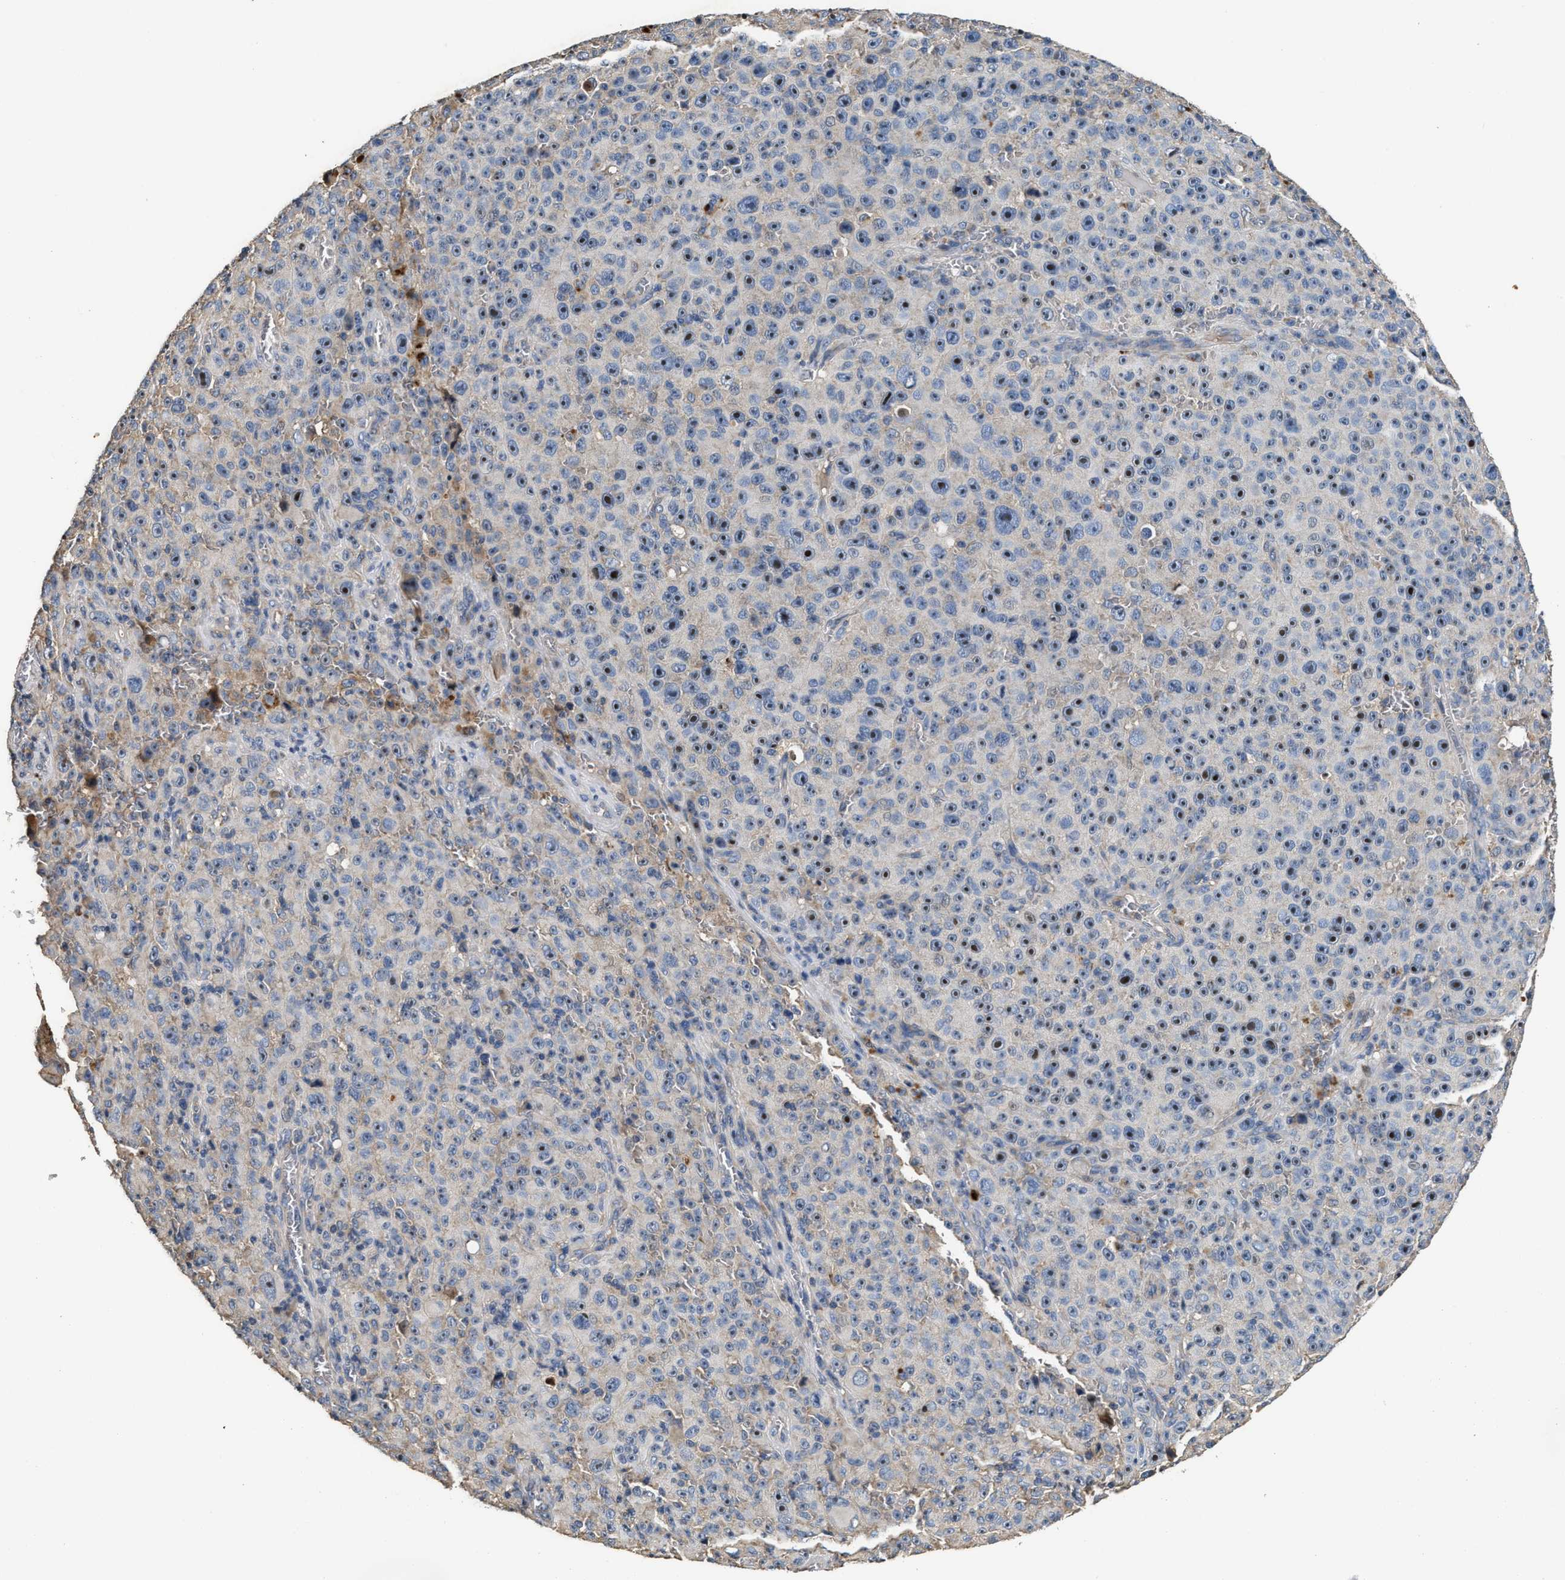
{"staining": {"intensity": "moderate", "quantity": "<25%", "location": "nuclear"}, "tissue": "melanoma", "cell_type": "Tumor cells", "image_type": "cancer", "snomed": [{"axis": "morphology", "description": "Malignant melanoma, NOS"}, {"axis": "topography", "description": "Skin"}], "caption": "This histopathology image shows immunohistochemistry (IHC) staining of malignant melanoma, with low moderate nuclear staining in about <25% of tumor cells.", "gene": "C3", "patient": {"sex": "female", "age": 82}}